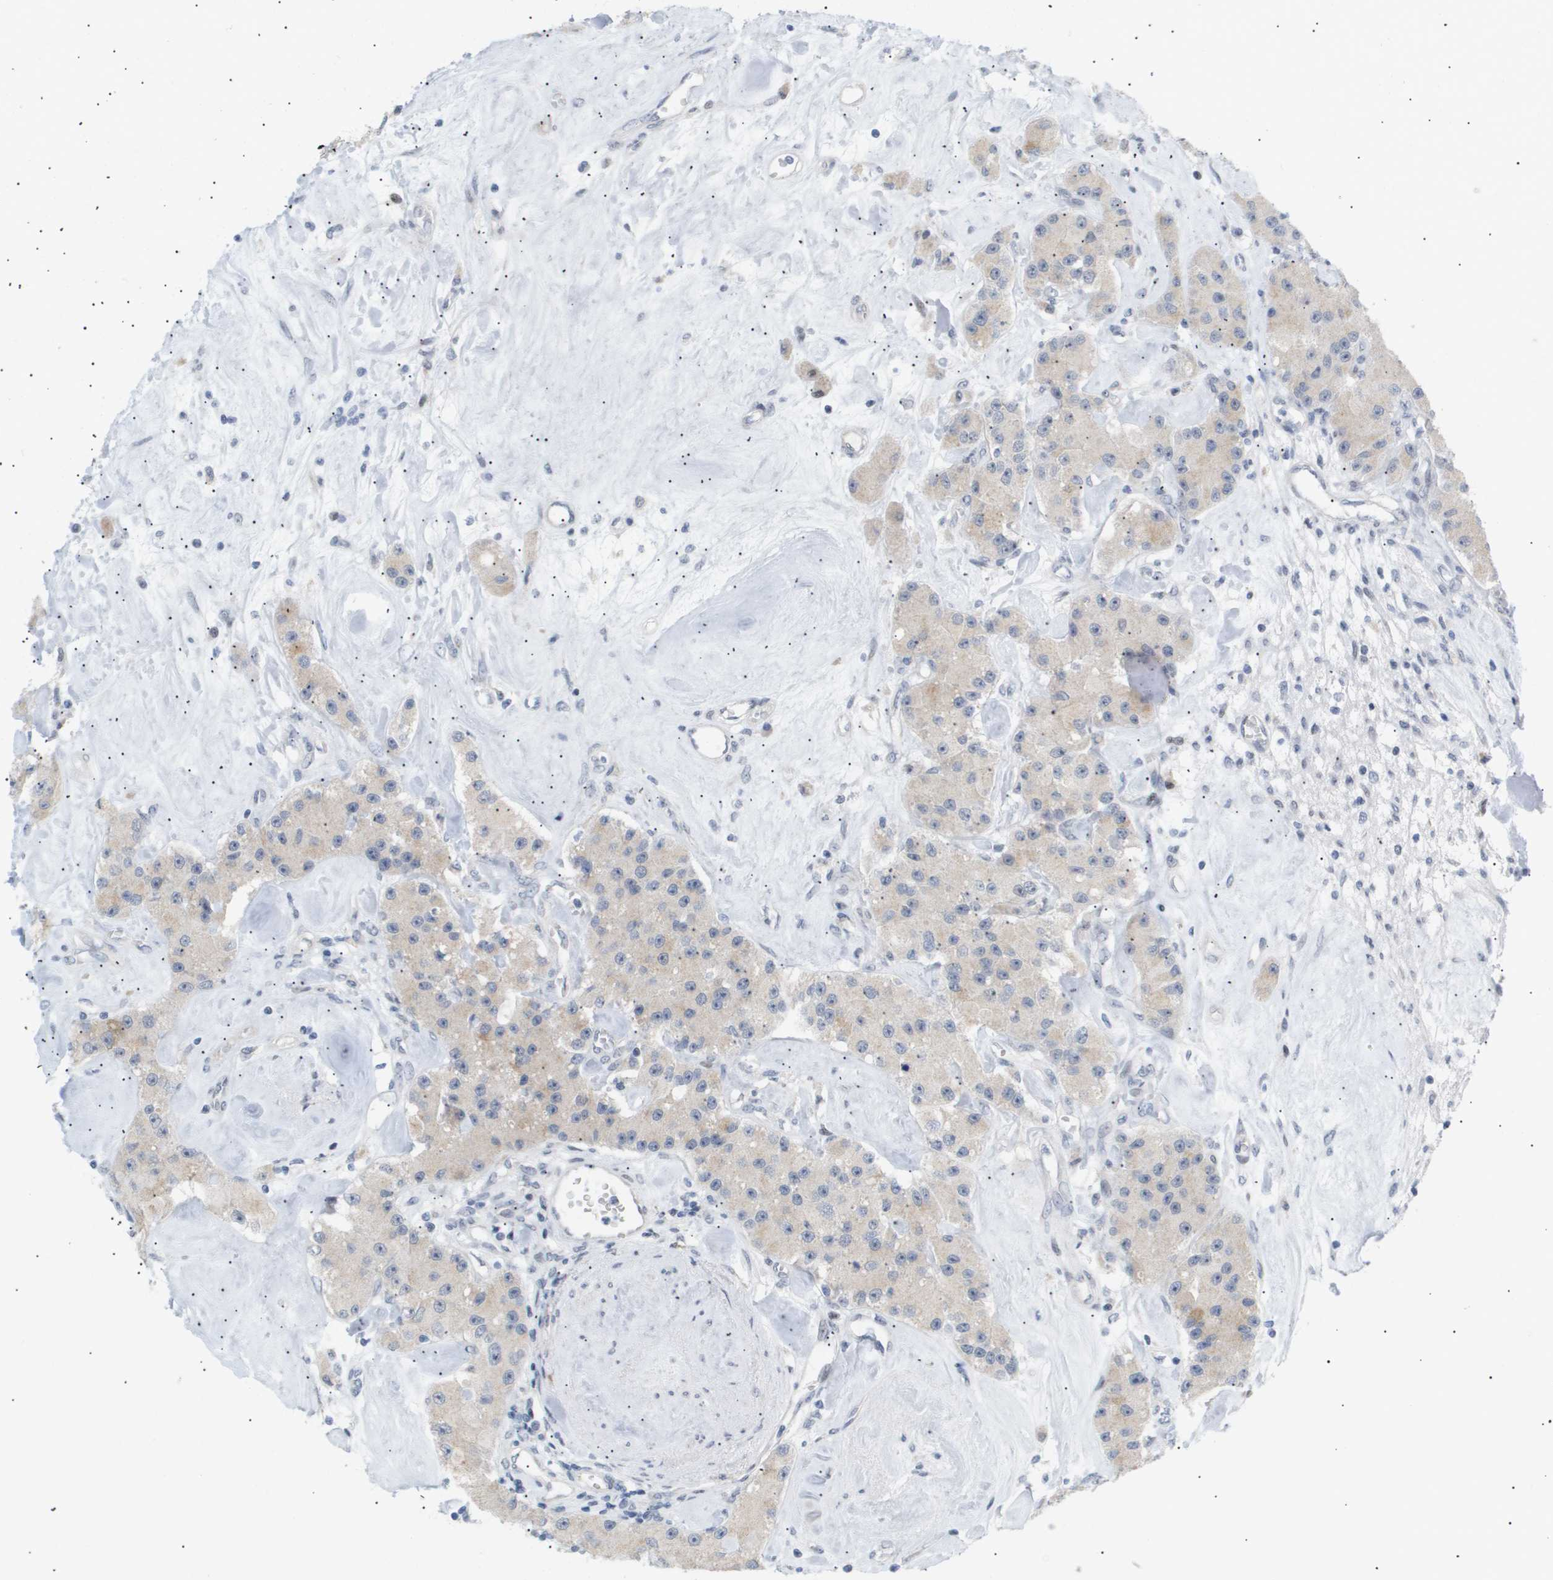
{"staining": {"intensity": "negative", "quantity": "none", "location": "none"}, "tissue": "carcinoid", "cell_type": "Tumor cells", "image_type": "cancer", "snomed": [{"axis": "morphology", "description": "Carcinoid, malignant, NOS"}, {"axis": "topography", "description": "Pancreas"}], "caption": "Tumor cells show no significant positivity in carcinoid.", "gene": "PPARD", "patient": {"sex": "male", "age": 41}}